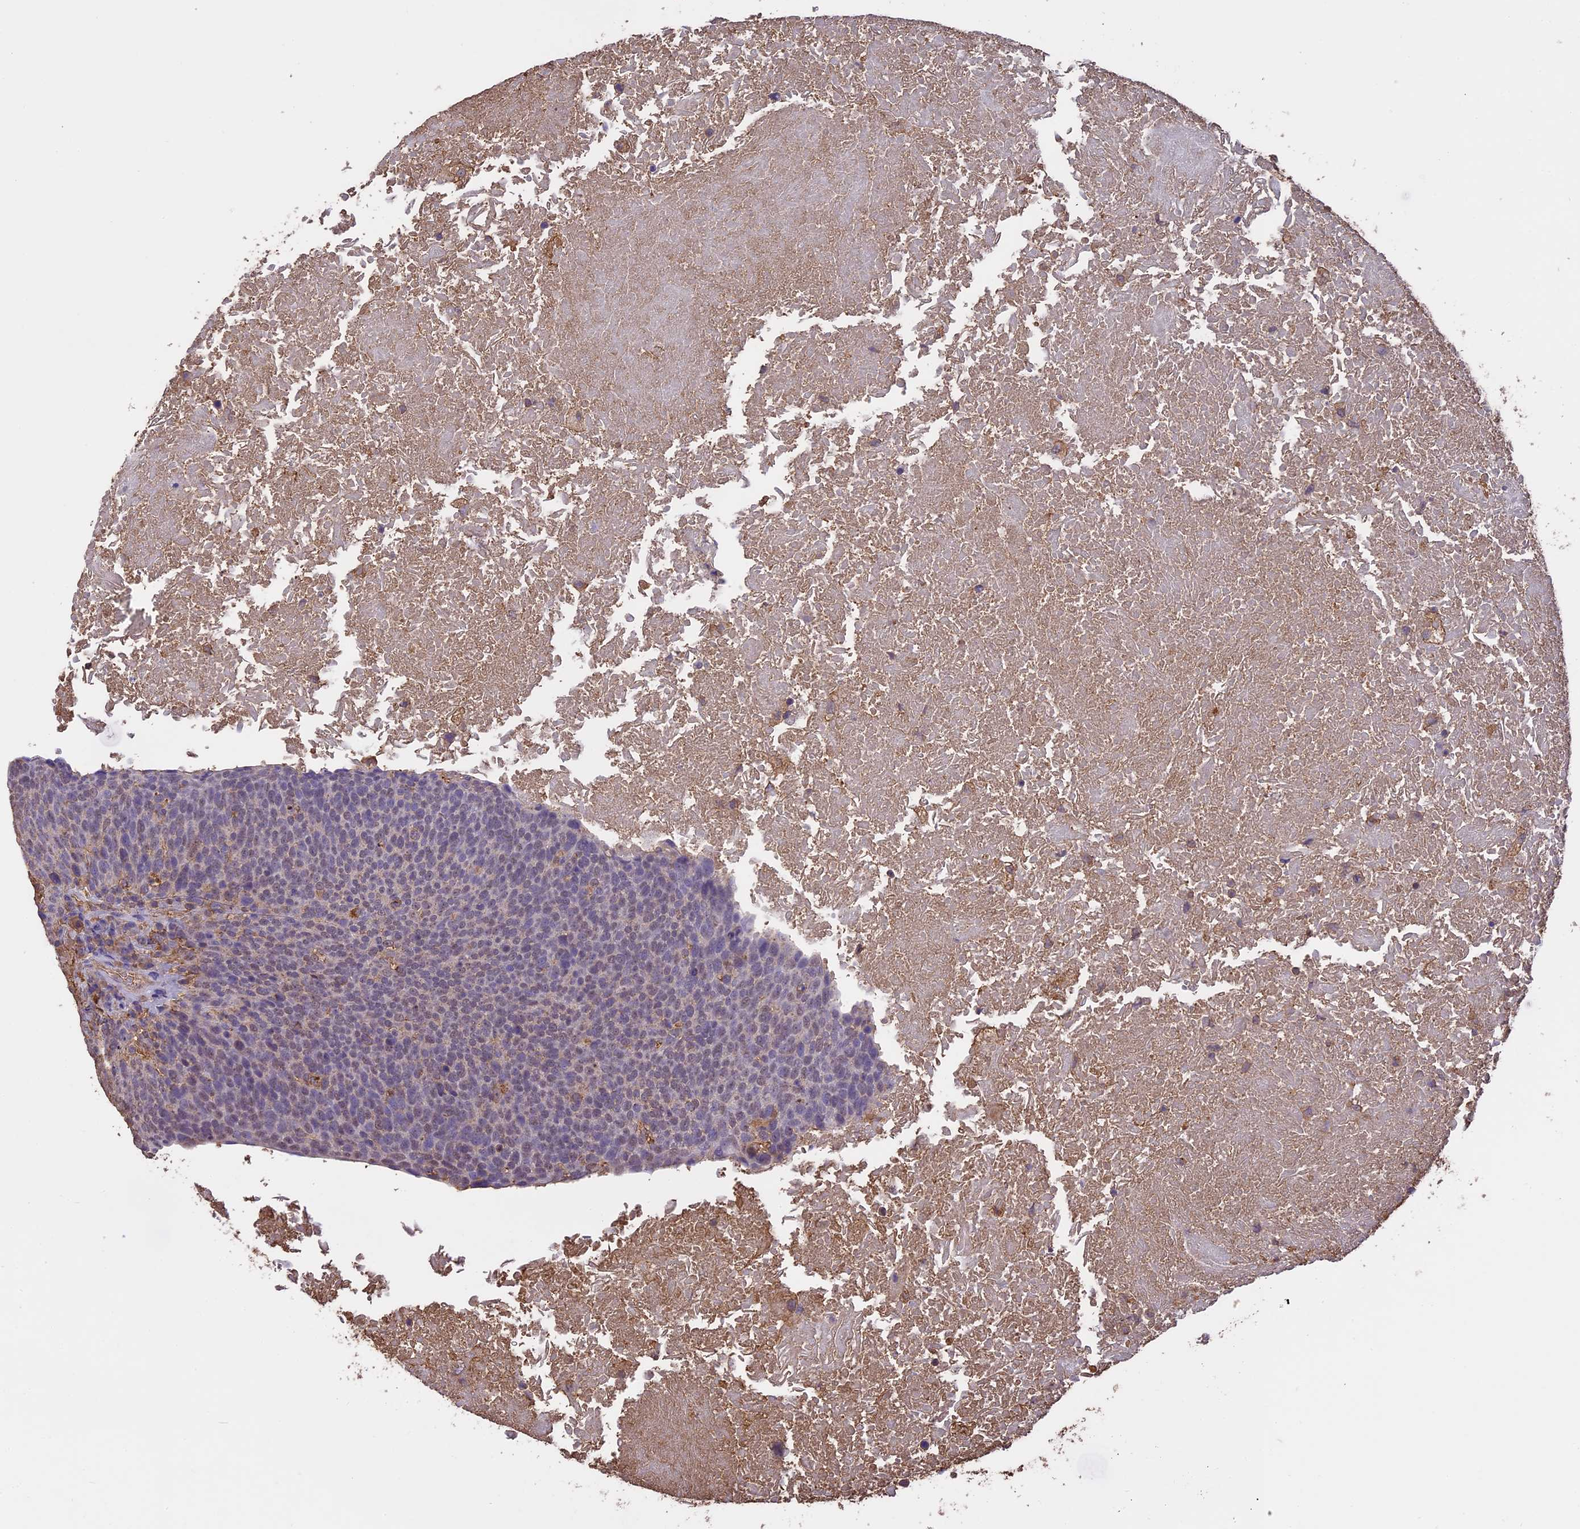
{"staining": {"intensity": "weak", "quantity": "25%-75%", "location": "nuclear"}, "tissue": "head and neck cancer", "cell_type": "Tumor cells", "image_type": "cancer", "snomed": [{"axis": "morphology", "description": "Squamous cell carcinoma, NOS"}, {"axis": "morphology", "description": "Squamous cell carcinoma, metastatic, NOS"}, {"axis": "topography", "description": "Lymph node"}, {"axis": "topography", "description": "Head-Neck"}], "caption": "Head and neck squamous cell carcinoma stained with IHC exhibits weak nuclear expression in about 25%-75% of tumor cells.", "gene": "ARHGAP19", "patient": {"sex": "male", "age": 62}}